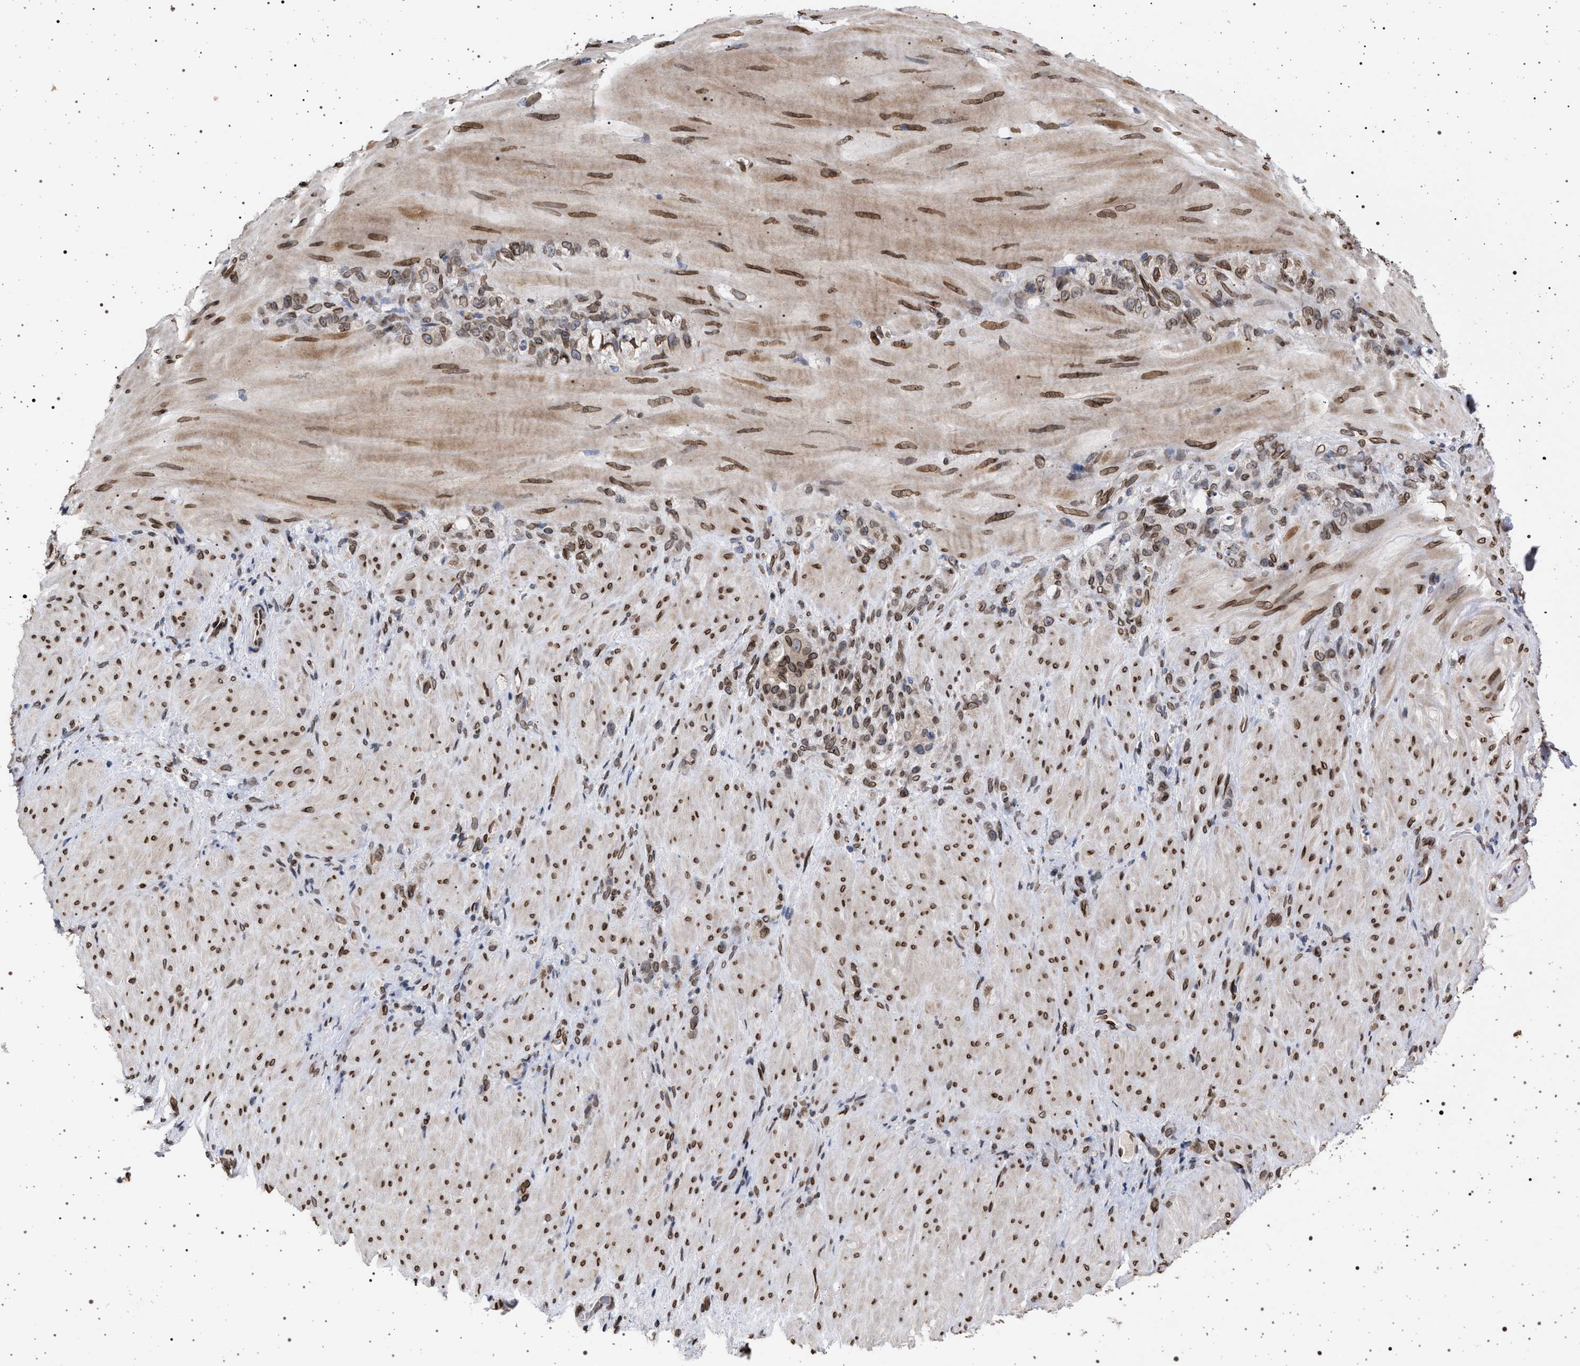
{"staining": {"intensity": "moderate", "quantity": ">75%", "location": "cytoplasmic/membranous,nuclear"}, "tissue": "stomach cancer", "cell_type": "Tumor cells", "image_type": "cancer", "snomed": [{"axis": "morphology", "description": "Normal tissue, NOS"}, {"axis": "morphology", "description": "Adenocarcinoma, NOS"}, {"axis": "topography", "description": "Stomach"}], "caption": "Immunohistochemical staining of human adenocarcinoma (stomach) reveals medium levels of moderate cytoplasmic/membranous and nuclear protein positivity in approximately >75% of tumor cells. (IHC, brightfield microscopy, high magnification).", "gene": "ING2", "patient": {"sex": "male", "age": 82}}